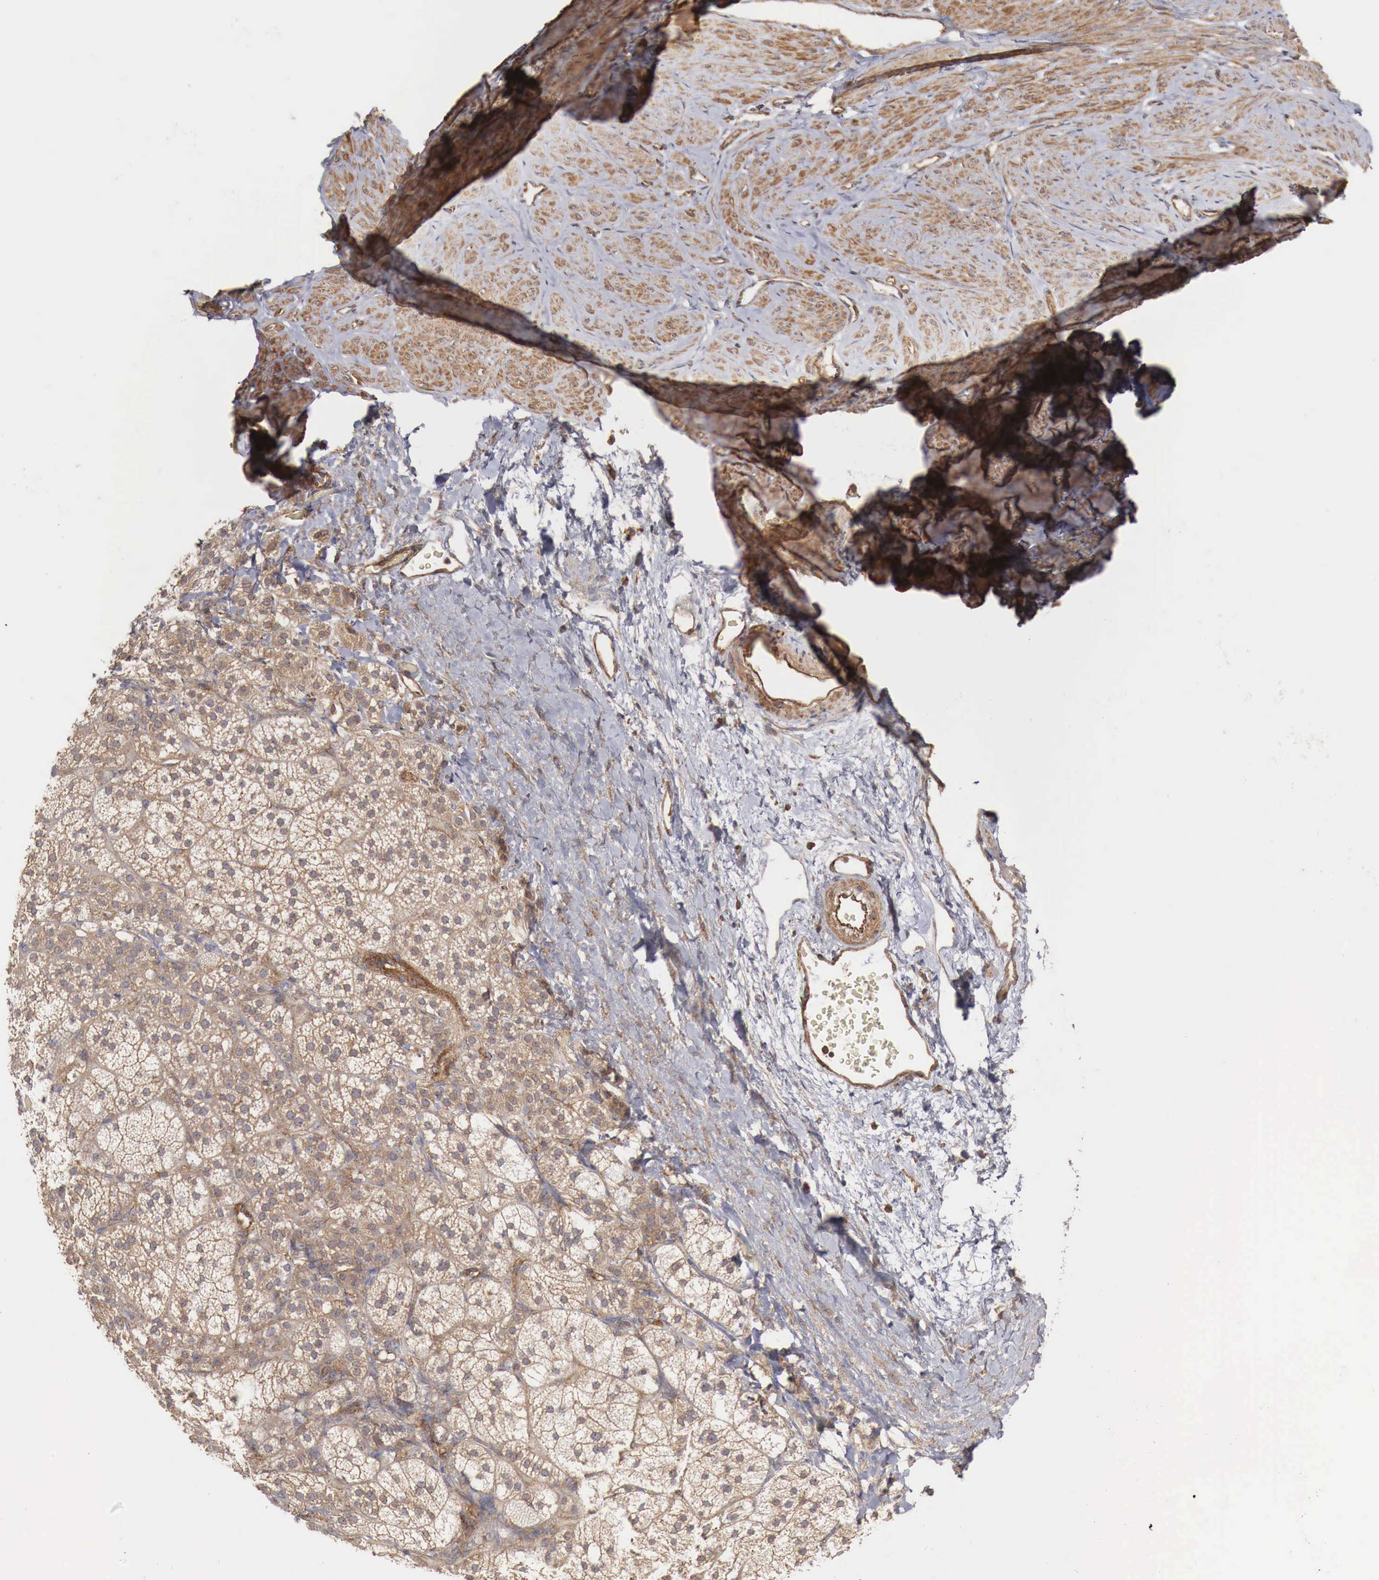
{"staining": {"intensity": "moderate", "quantity": ">75%", "location": "cytoplasmic/membranous"}, "tissue": "adrenal gland", "cell_type": "Glandular cells", "image_type": "normal", "snomed": [{"axis": "morphology", "description": "Normal tissue, NOS"}, {"axis": "topography", "description": "Adrenal gland"}], "caption": "Immunohistochemistry (IHC) image of unremarkable human adrenal gland stained for a protein (brown), which exhibits medium levels of moderate cytoplasmic/membranous expression in approximately >75% of glandular cells.", "gene": "ARMCX4", "patient": {"sex": "female", "age": 60}}